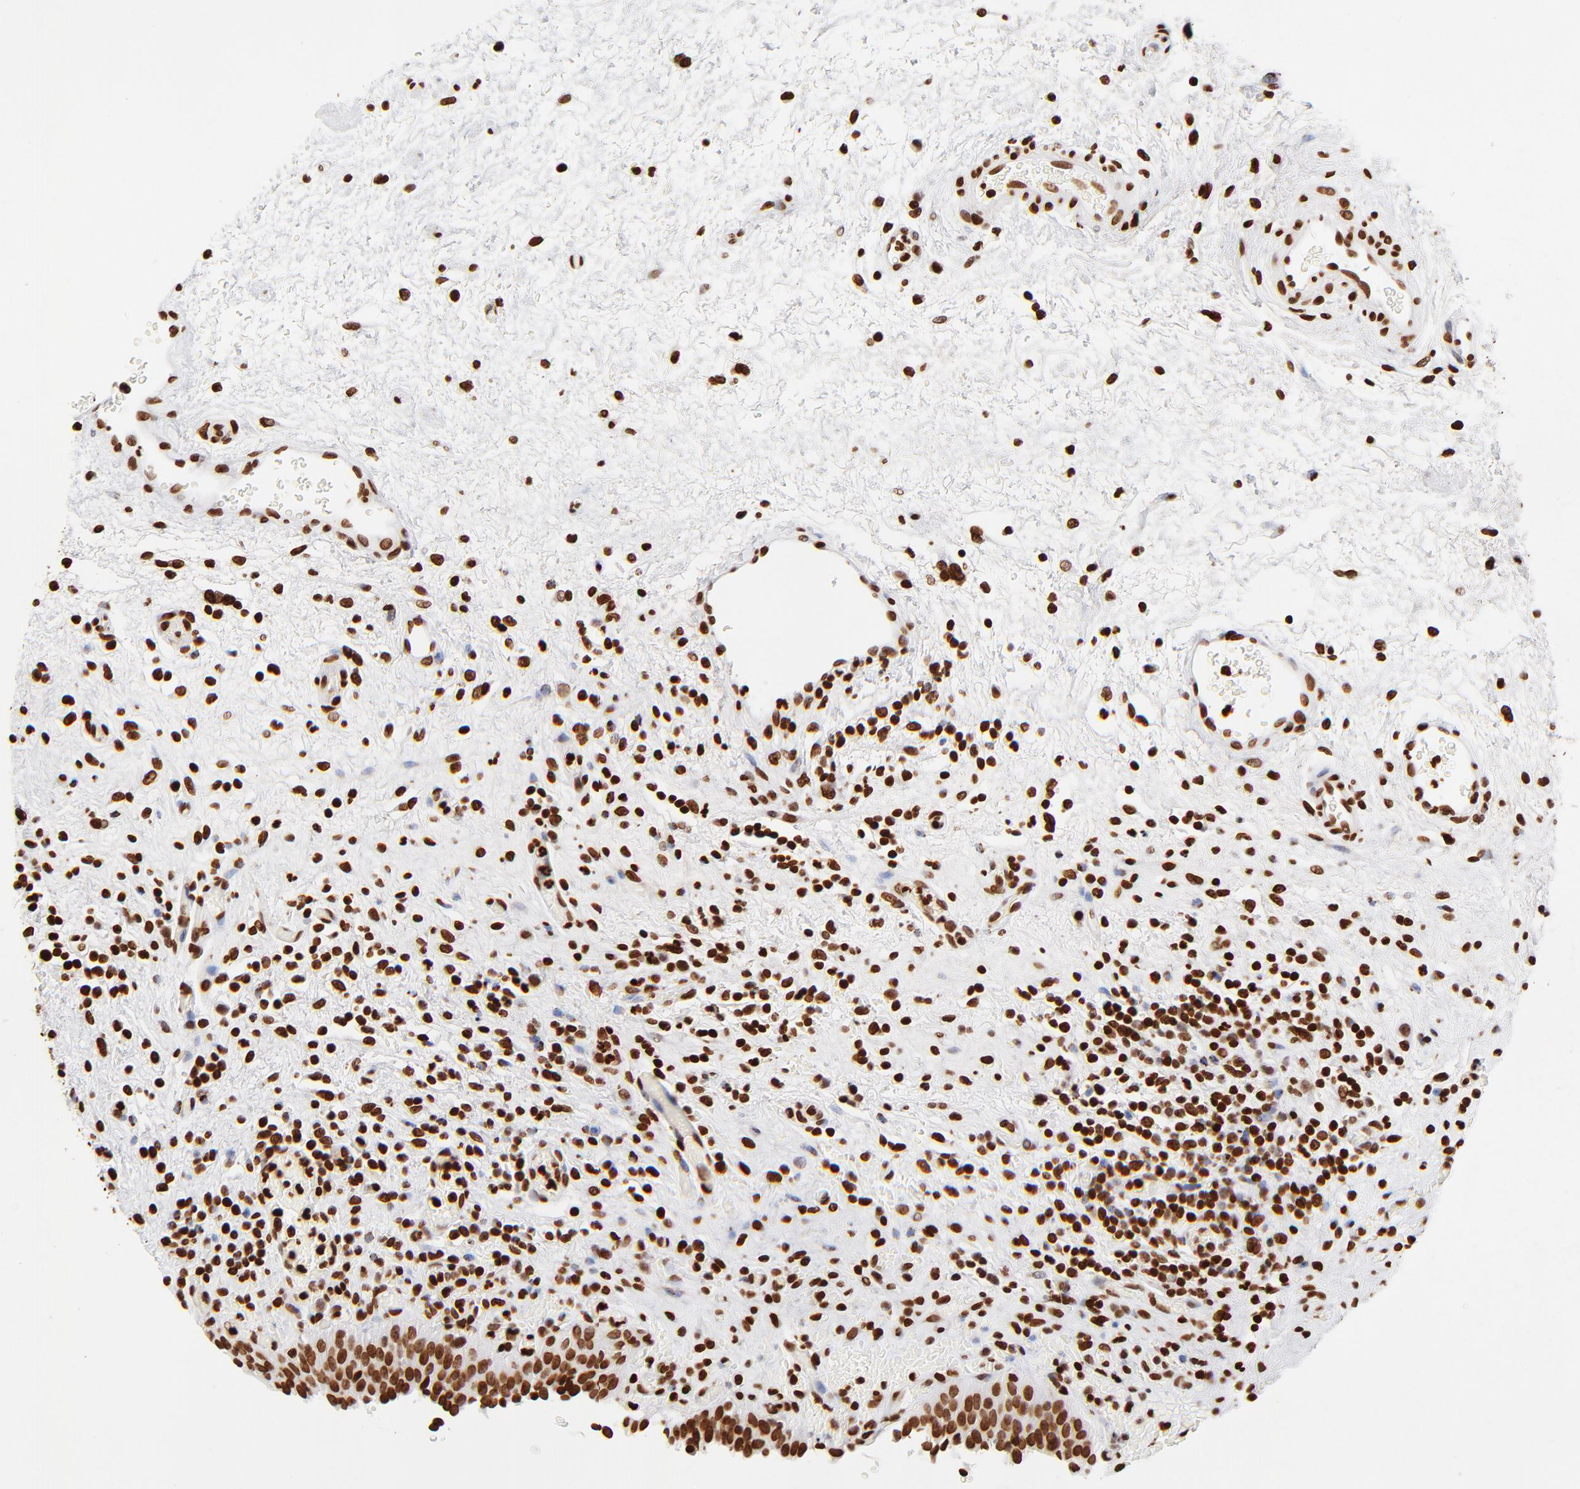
{"staining": {"intensity": "strong", "quantity": ">75%", "location": "nuclear"}, "tissue": "urinary bladder", "cell_type": "Urothelial cells", "image_type": "normal", "snomed": [{"axis": "morphology", "description": "Normal tissue, NOS"}, {"axis": "topography", "description": "Urinary bladder"}], "caption": "An image showing strong nuclear expression in about >75% of urothelial cells in benign urinary bladder, as visualized by brown immunohistochemical staining.", "gene": "FBH1", "patient": {"sex": "male", "age": 51}}